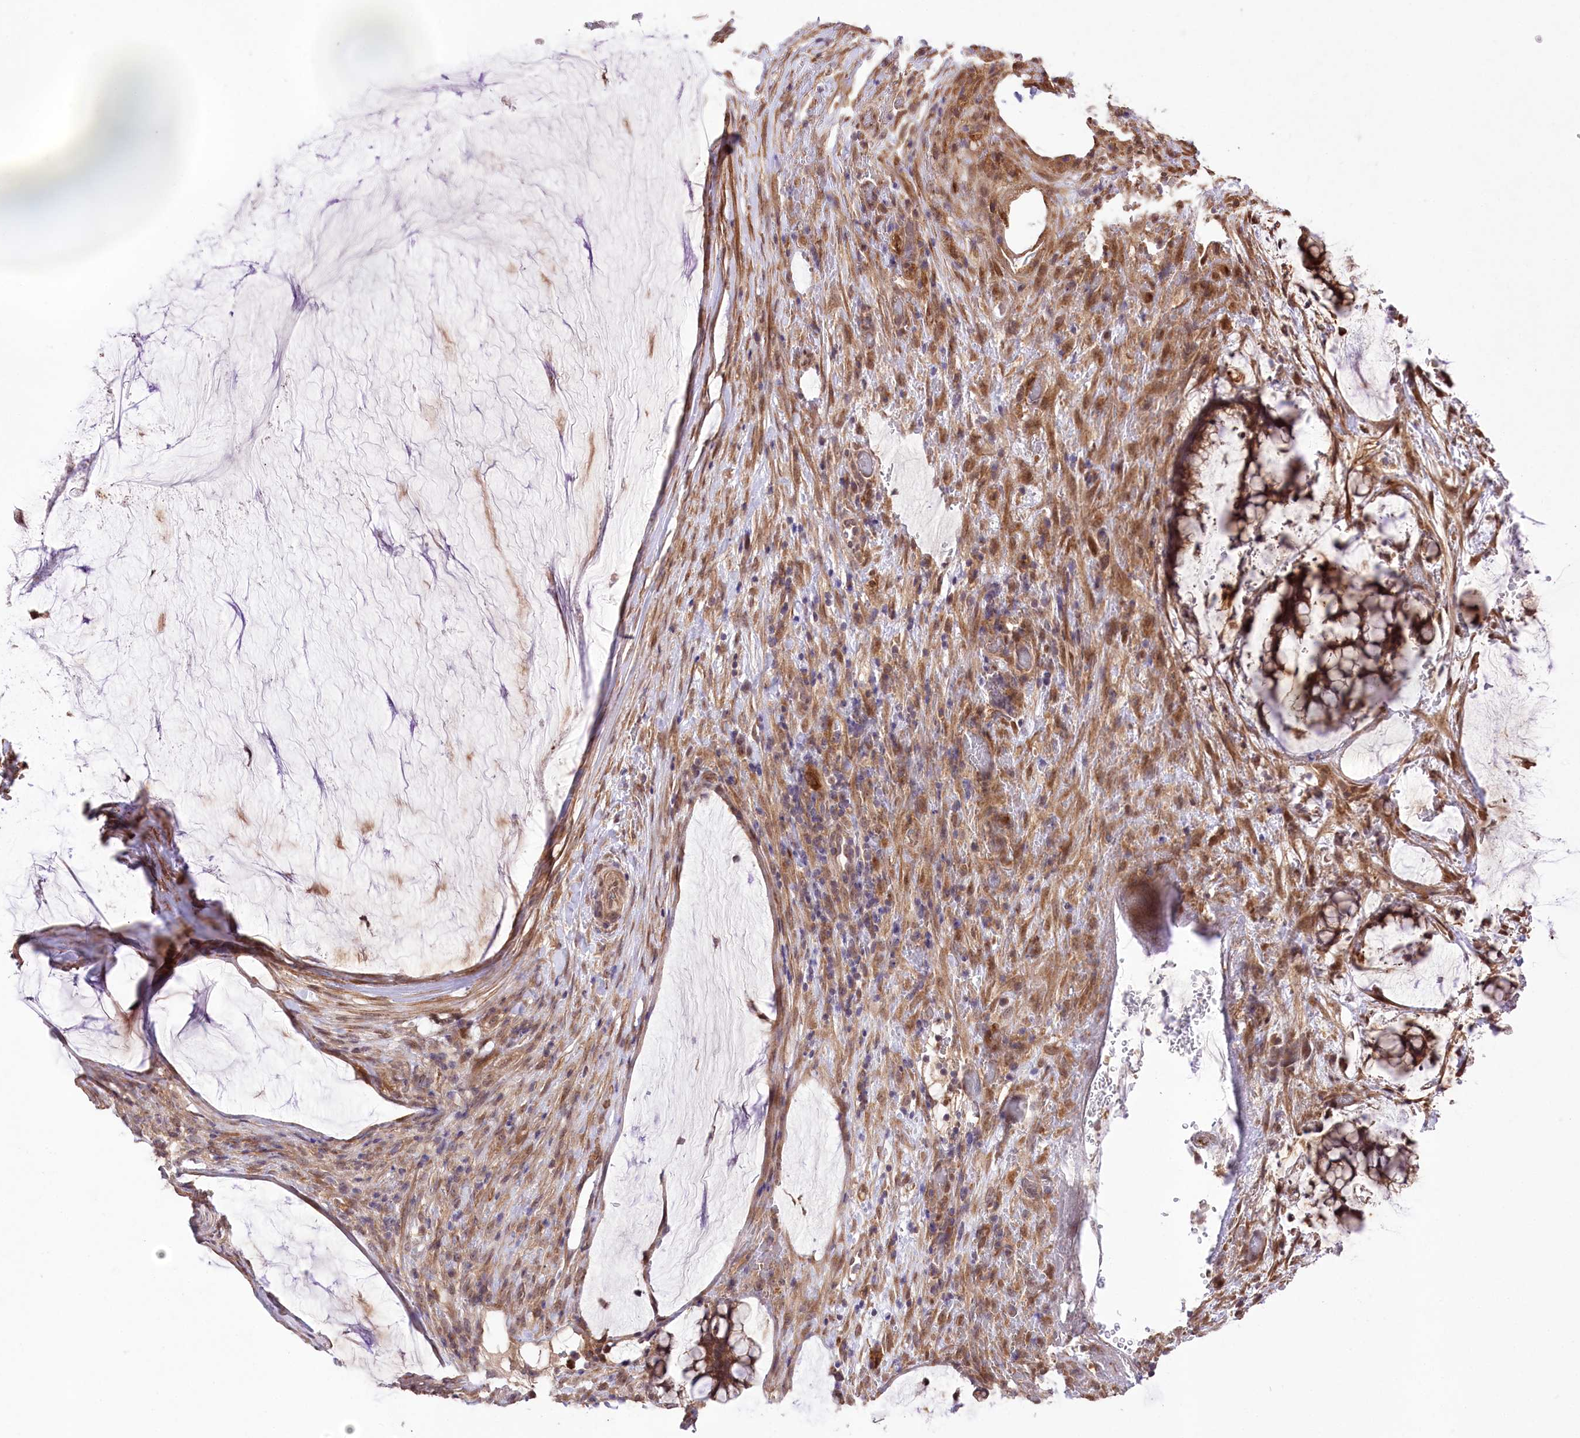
{"staining": {"intensity": "strong", "quantity": ">75%", "location": "cytoplasmic/membranous"}, "tissue": "ovarian cancer", "cell_type": "Tumor cells", "image_type": "cancer", "snomed": [{"axis": "morphology", "description": "Cystadenocarcinoma, mucinous, NOS"}, {"axis": "topography", "description": "Ovary"}], "caption": "IHC photomicrograph of neoplastic tissue: mucinous cystadenocarcinoma (ovarian) stained using IHC demonstrates high levels of strong protein expression localized specifically in the cytoplasmic/membranous of tumor cells, appearing as a cytoplasmic/membranous brown color.", "gene": "HELT", "patient": {"sex": "female", "age": 42}}